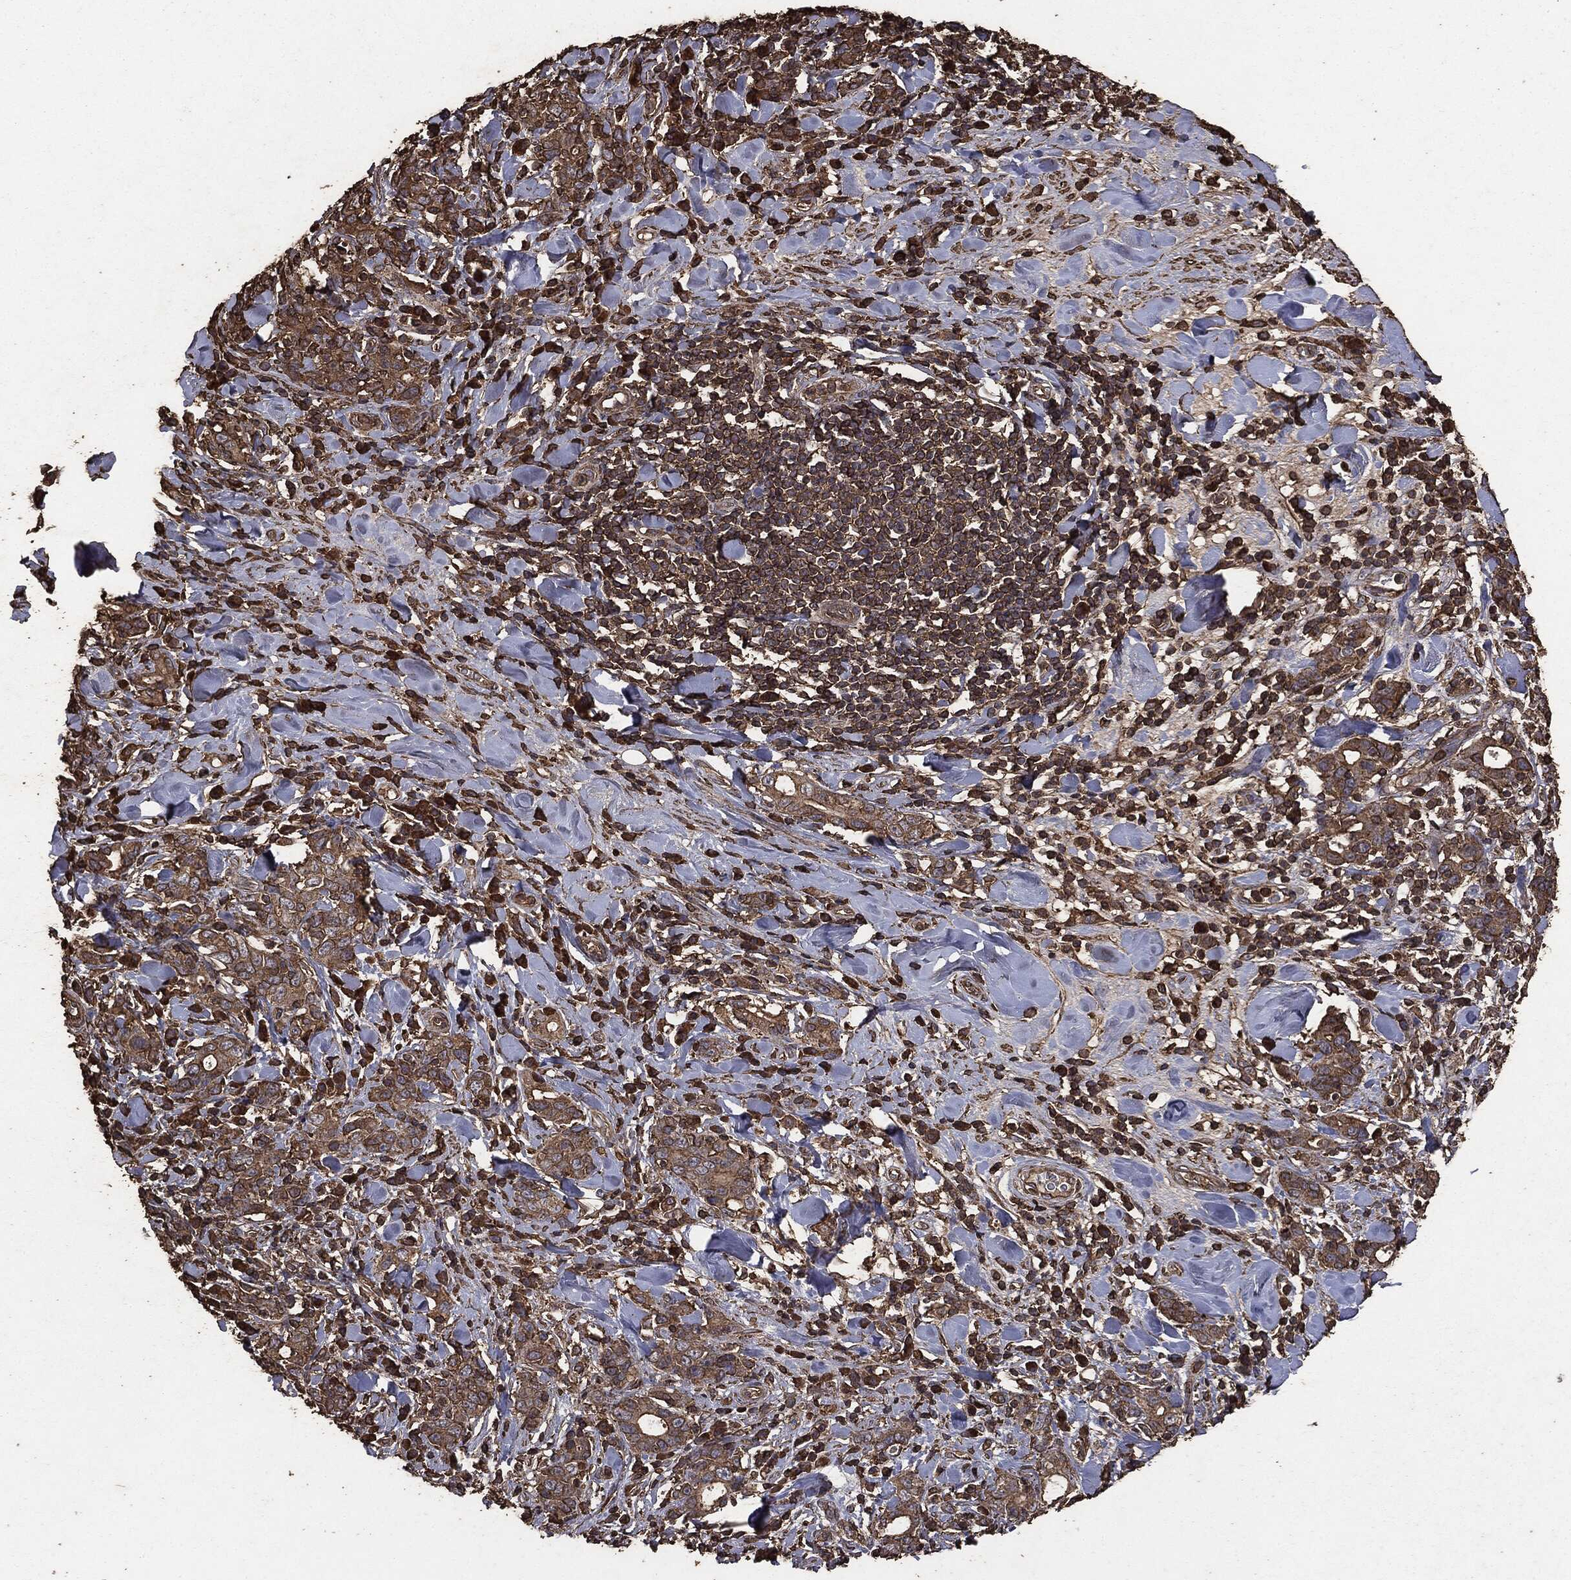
{"staining": {"intensity": "moderate", "quantity": ">75%", "location": "cytoplasmic/membranous"}, "tissue": "stomach cancer", "cell_type": "Tumor cells", "image_type": "cancer", "snomed": [{"axis": "morphology", "description": "Adenocarcinoma, NOS"}, {"axis": "topography", "description": "Stomach"}], "caption": "Immunohistochemistry (IHC) of adenocarcinoma (stomach) displays medium levels of moderate cytoplasmic/membranous expression in approximately >75% of tumor cells.", "gene": "MTOR", "patient": {"sex": "male", "age": 79}}